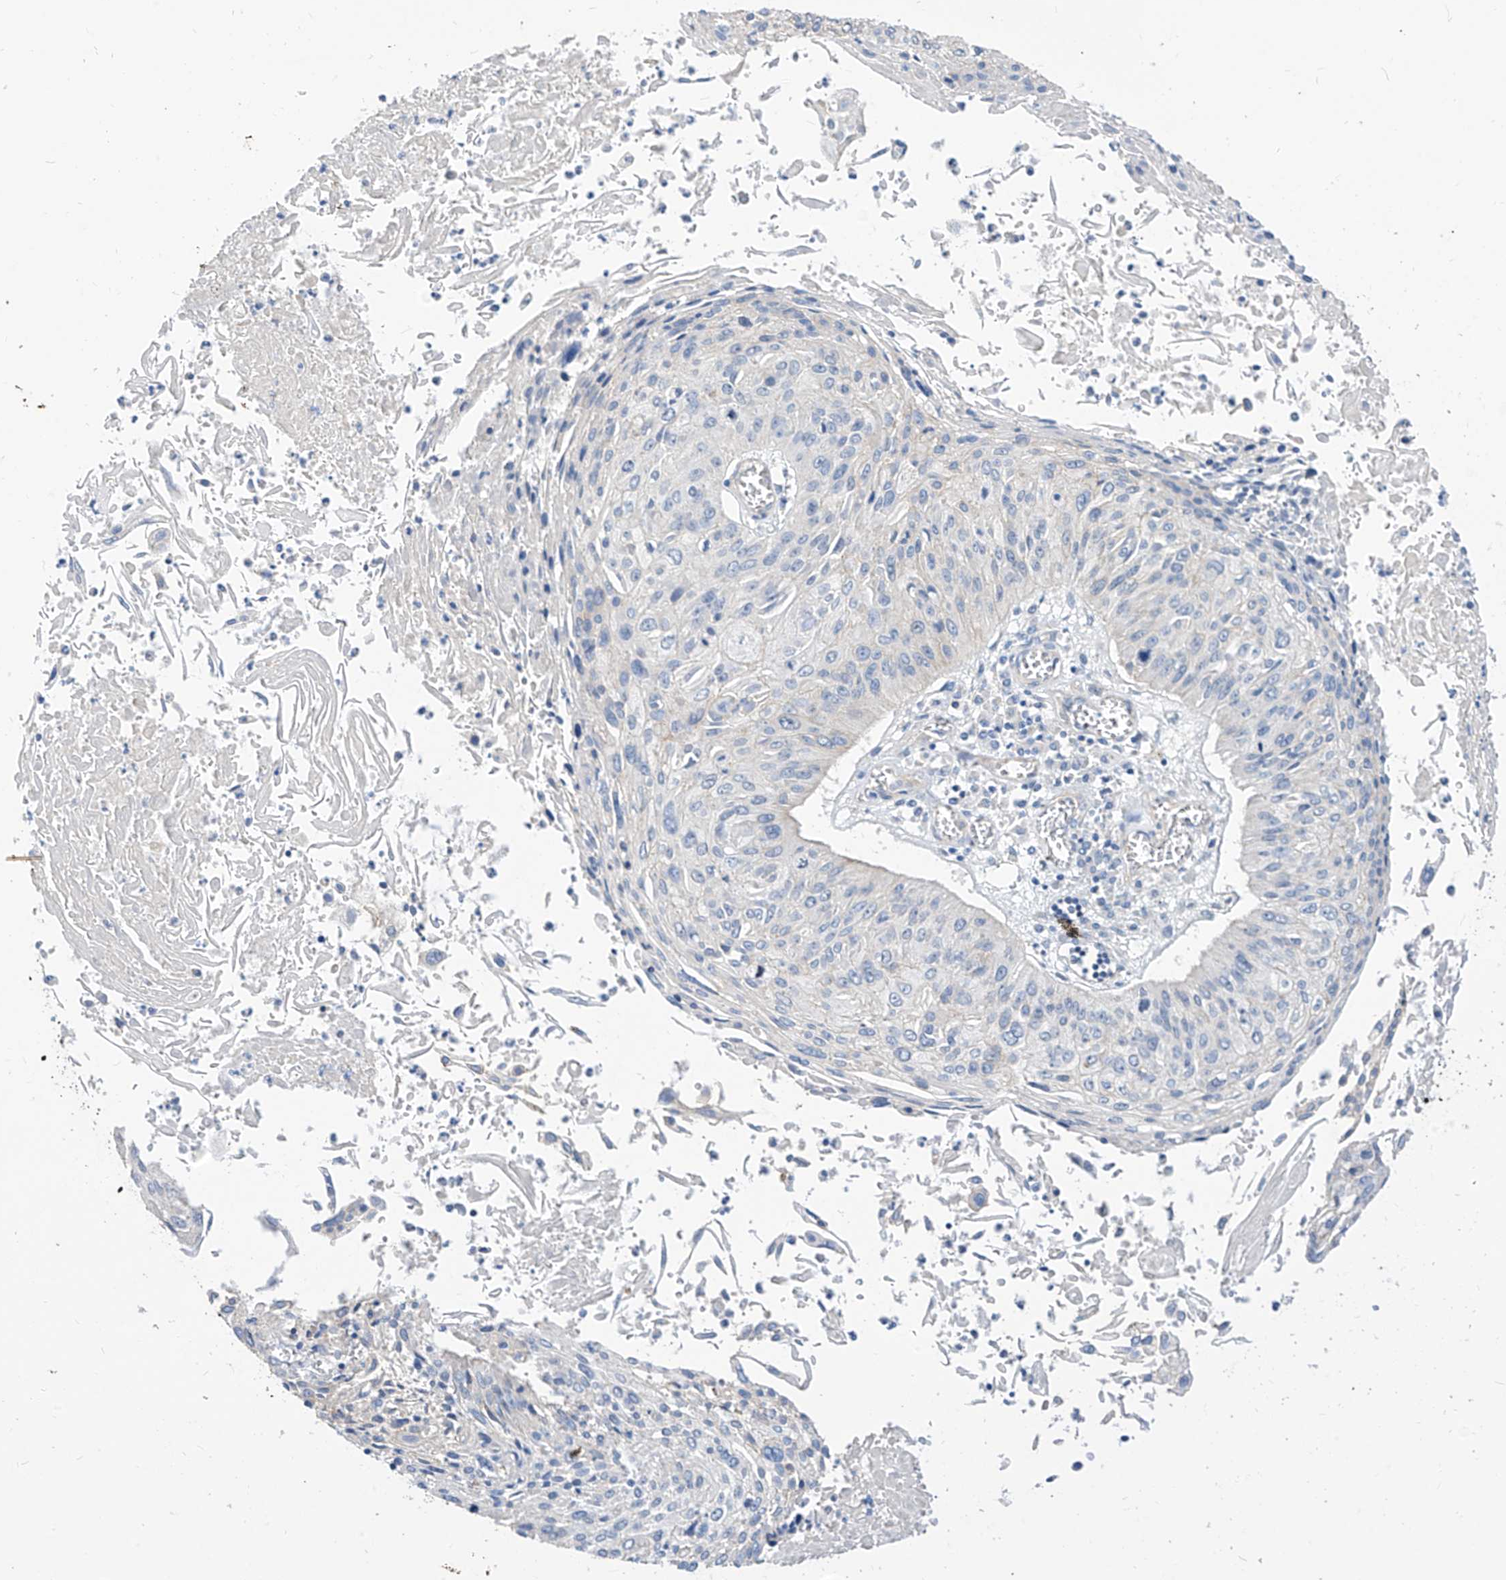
{"staining": {"intensity": "negative", "quantity": "none", "location": "none"}, "tissue": "cervical cancer", "cell_type": "Tumor cells", "image_type": "cancer", "snomed": [{"axis": "morphology", "description": "Squamous cell carcinoma, NOS"}, {"axis": "topography", "description": "Cervix"}], "caption": "Histopathology image shows no protein expression in tumor cells of cervical cancer tissue.", "gene": "SCGB2A1", "patient": {"sex": "female", "age": 51}}